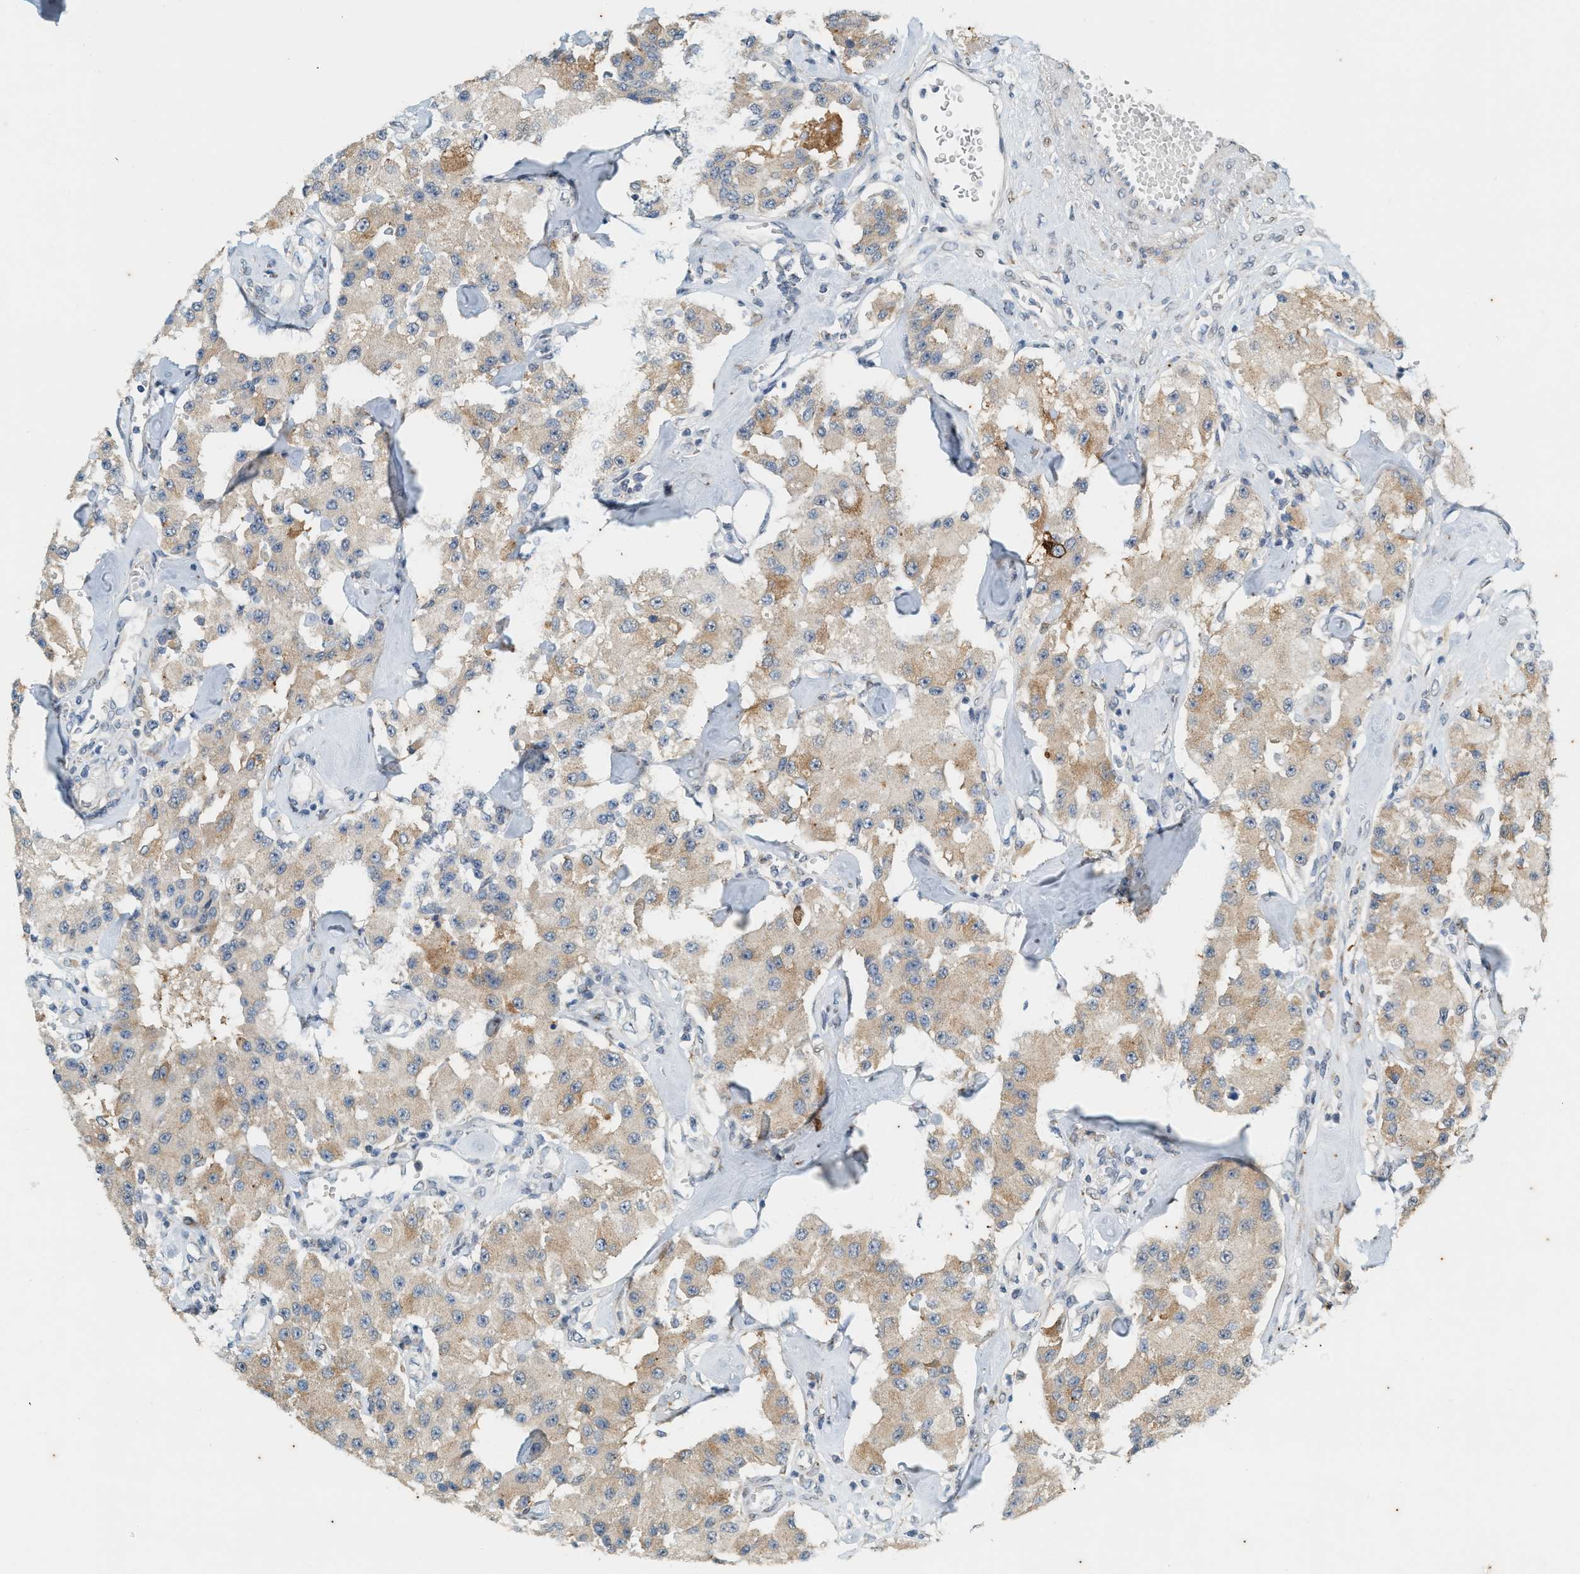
{"staining": {"intensity": "weak", "quantity": ">75%", "location": "cytoplasmic/membranous"}, "tissue": "carcinoid", "cell_type": "Tumor cells", "image_type": "cancer", "snomed": [{"axis": "morphology", "description": "Carcinoid, malignant, NOS"}, {"axis": "topography", "description": "Pancreas"}], "caption": "Immunohistochemical staining of human carcinoid reveals low levels of weak cytoplasmic/membranous protein expression in about >75% of tumor cells. Using DAB (3,3'-diaminobenzidine) (brown) and hematoxylin (blue) stains, captured at high magnification using brightfield microscopy.", "gene": "CHPF2", "patient": {"sex": "male", "age": 41}}